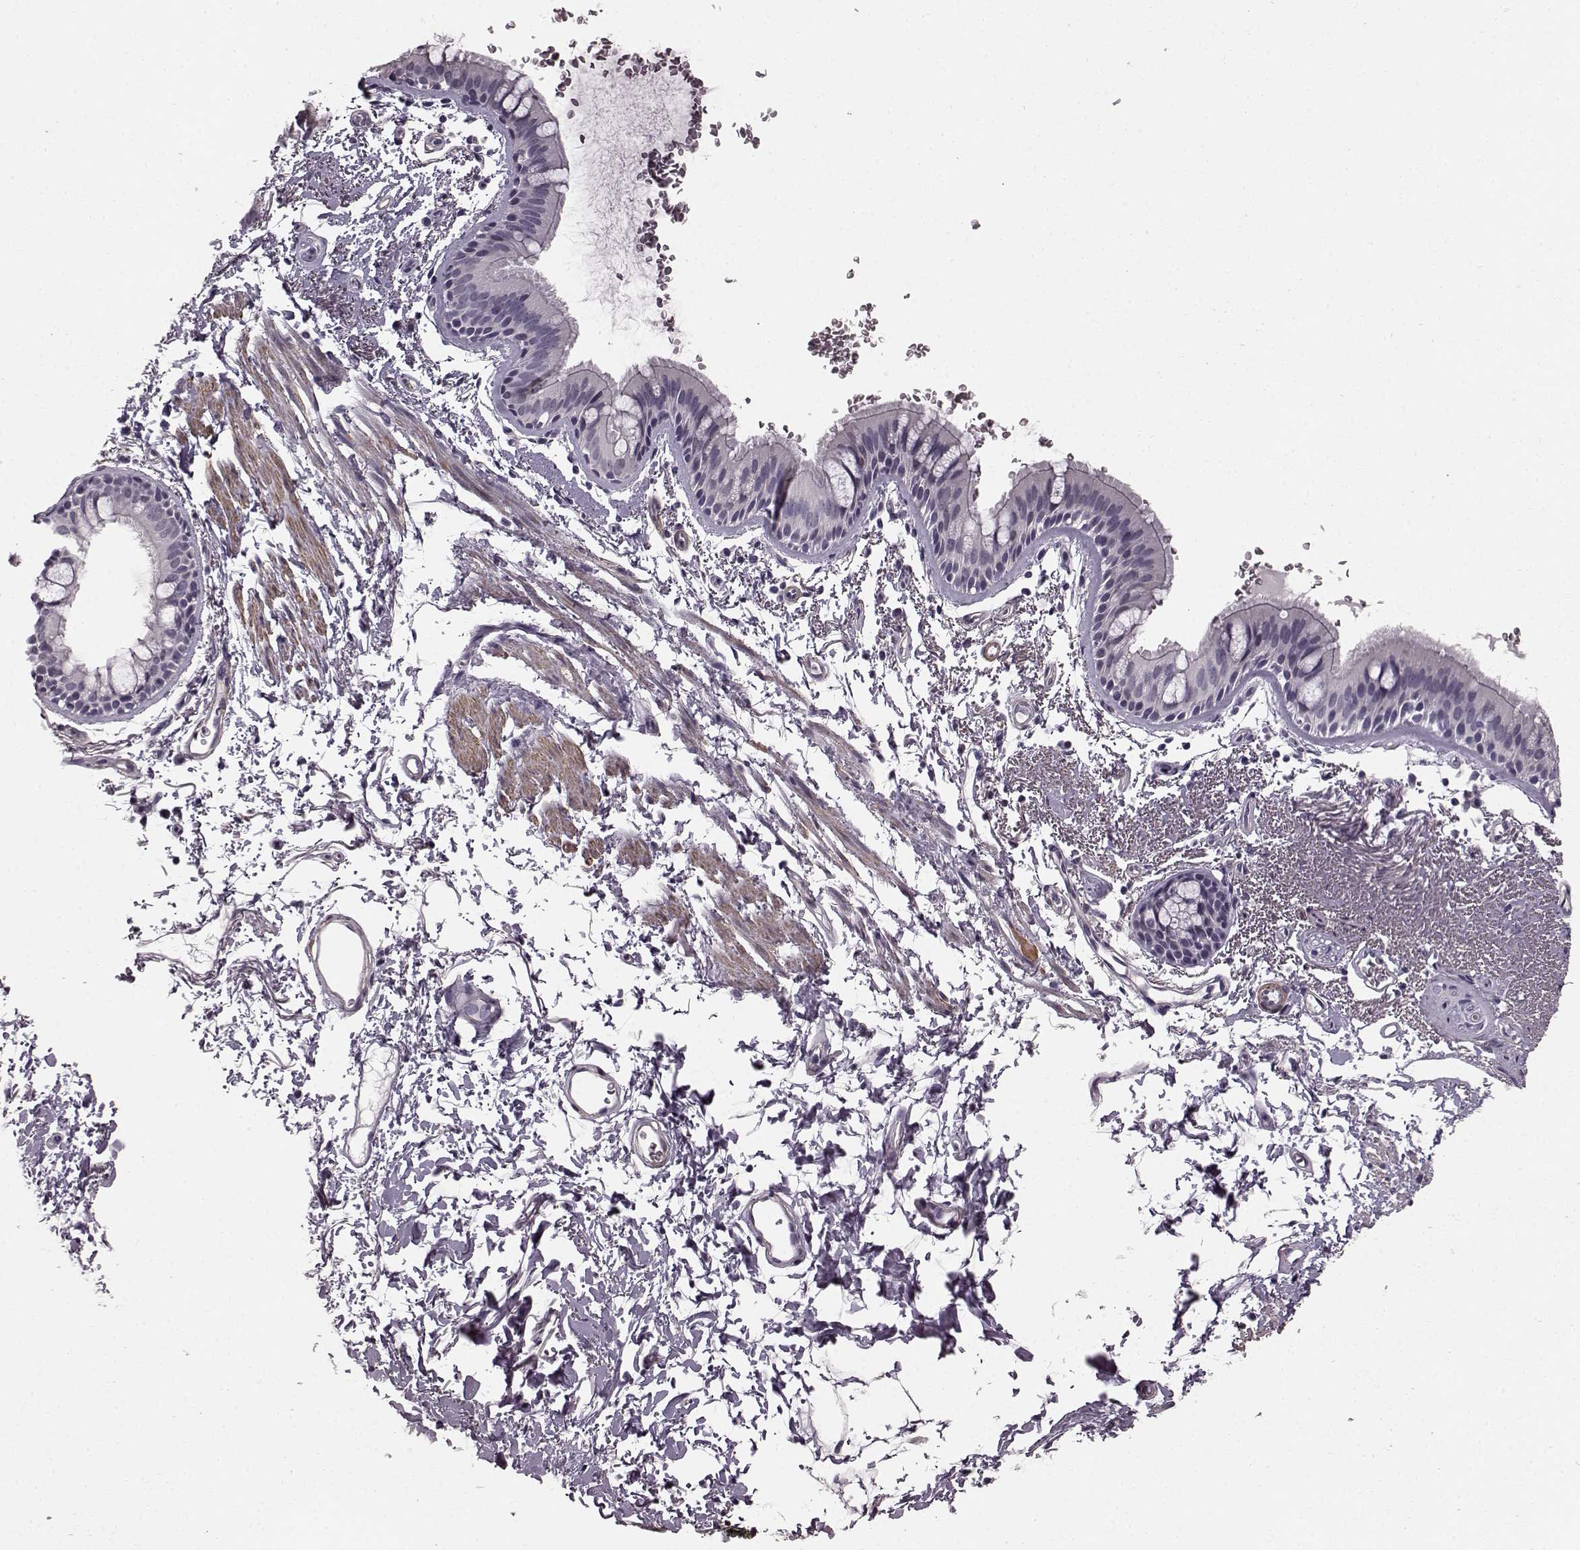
{"staining": {"intensity": "negative", "quantity": "none", "location": "none"}, "tissue": "bronchus", "cell_type": "Respiratory epithelial cells", "image_type": "normal", "snomed": [{"axis": "morphology", "description": "Normal tissue, NOS"}, {"axis": "topography", "description": "Lymph node"}, {"axis": "topography", "description": "Bronchus"}], "caption": "Respiratory epithelial cells show no significant protein staining in normal bronchus.", "gene": "SLCO3A1", "patient": {"sex": "female", "age": 70}}